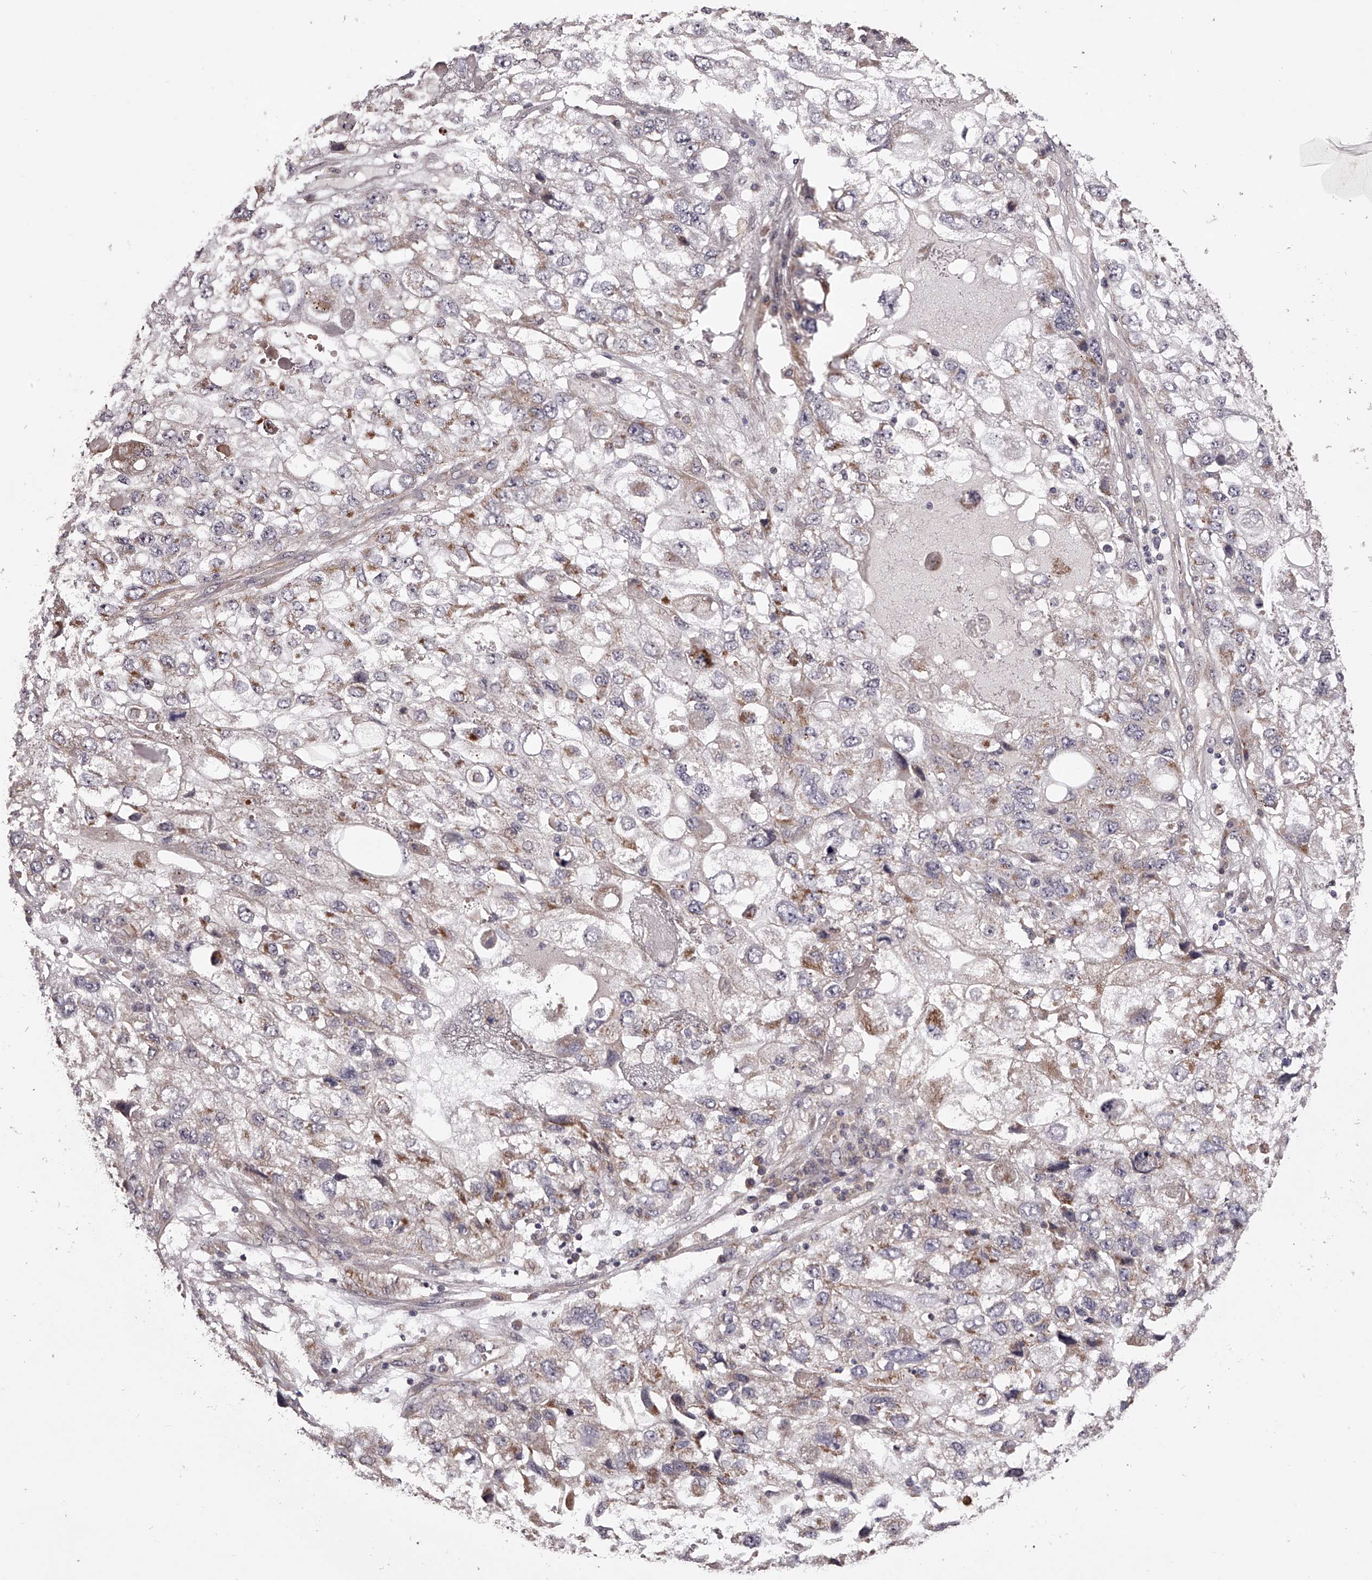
{"staining": {"intensity": "weak", "quantity": ">75%", "location": "cytoplasmic/membranous"}, "tissue": "endometrial cancer", "cell_type": "Tumor cells", "image_type": "cancer", "snomed": [{"axis": "morphology", "description": "Adenocarcinoma, NOS"}, {"axis": "topography", "description": "Endometrium"}], "caption": "Immunohistochemistry (IHC) of human endometrial cancer (adenocarcinoma) displays low levels of weak cytoplasmic/membranous staining in approximately >75% of tumor cells.", "gene": "ODF2L", "patient": {"sex": "female", "age": 49}}